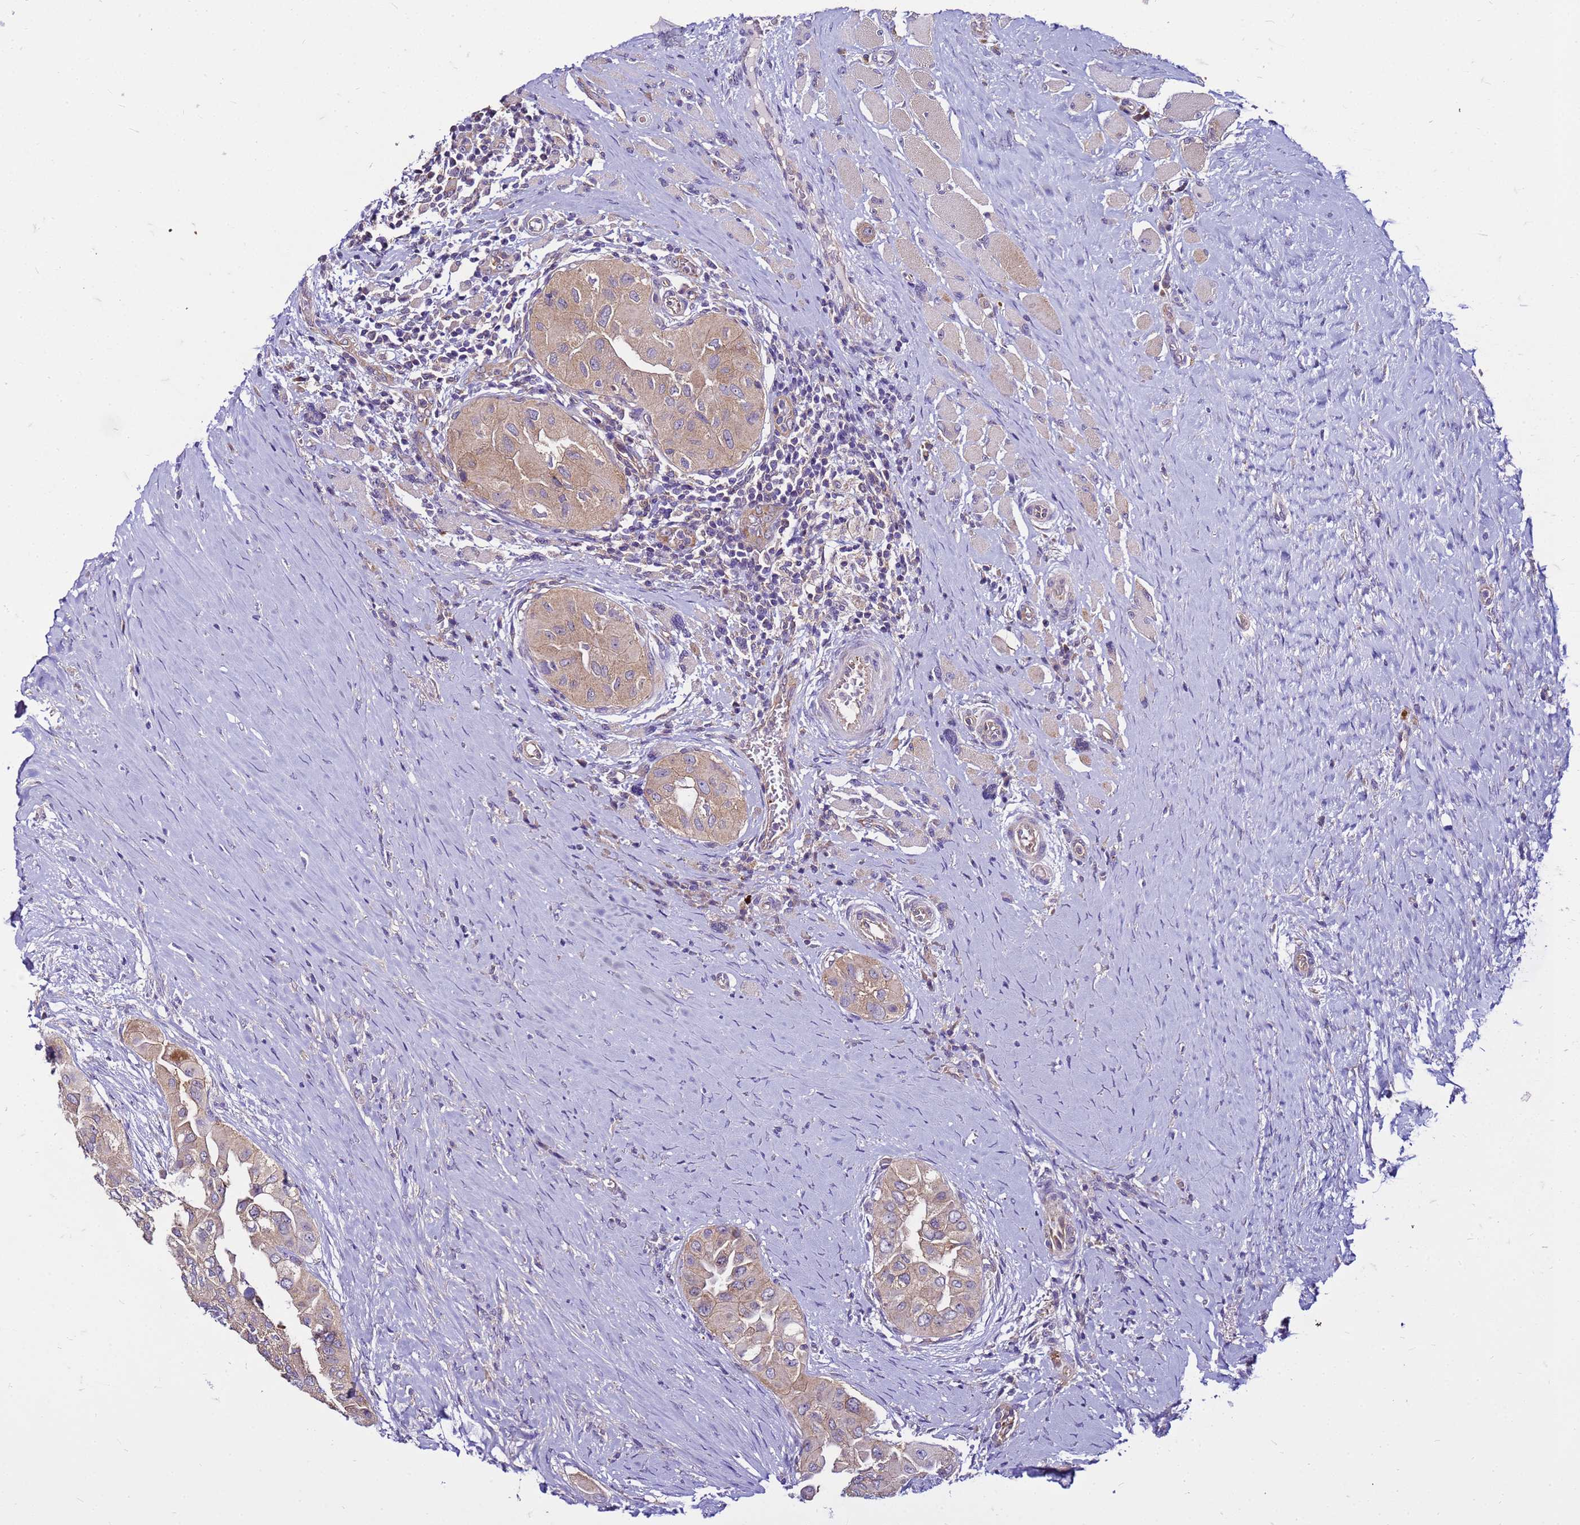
{"staining": {"intensity": "weak", "quantity": ">75%", "location": "cytoplasmic/membranous"}, "tissue": "thyroid cancer", "cell_type": "Tumor cells", "image_type": "cancer", "snomed": [{"axis": "morphology", "description": "Papillary adenocarcinoma, NOS"}, {"axis": "topography", "description": "Thyroid gland"}], "caption": "About >75% of tumor cells in human thyroid cancer (papillary adenocarcinoma) reveal weak cytoplasmic/membranous protein positivity as visualized by brown immunohistochemical staining.", "gene": "PKD1", "patient": {"sex": "female", "age": 59}}